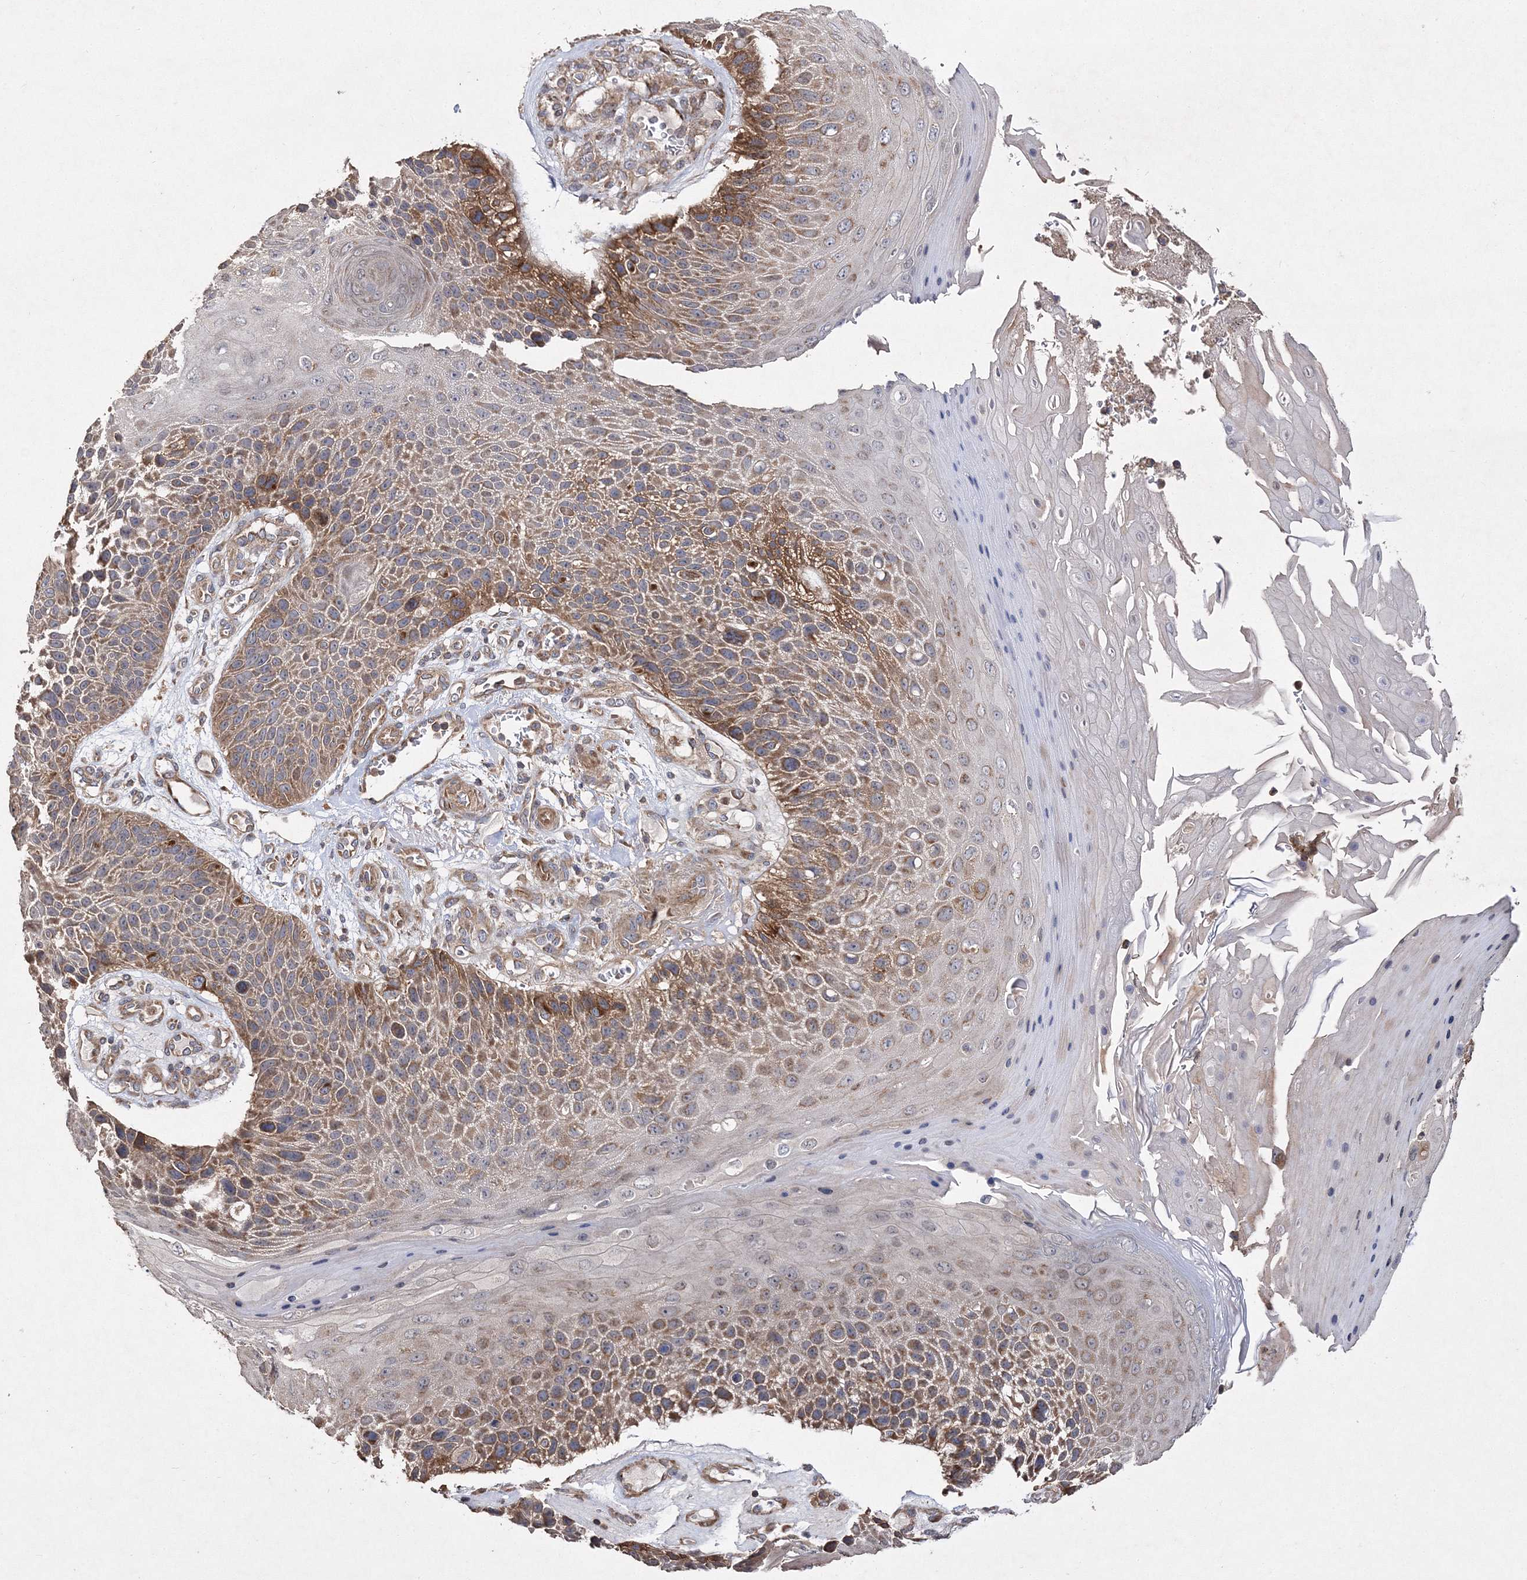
{"staining": {"intensity": "moderate", "quantity": "25%-75%", "location": "cytoplasmic/membranous"}, "tissue": "skin cancer", "cell_type": "Tumor cells", "image_type": "cancer", "snomed": [{"axis": "morphology", "description": "Squamous cell carcinoma, NOS"}, {"axis": "topography", "description": "Skin"}], "caption": "Immunohistochemical staining of skin cancer (squamous cell carcinoma) reveals medium levels of moderate cytoplasmic/membranous positivity in about 25%-75% of tumor cells.", "gene": "DNAJC13", "patient": {"sex": "female", "age": 88}}